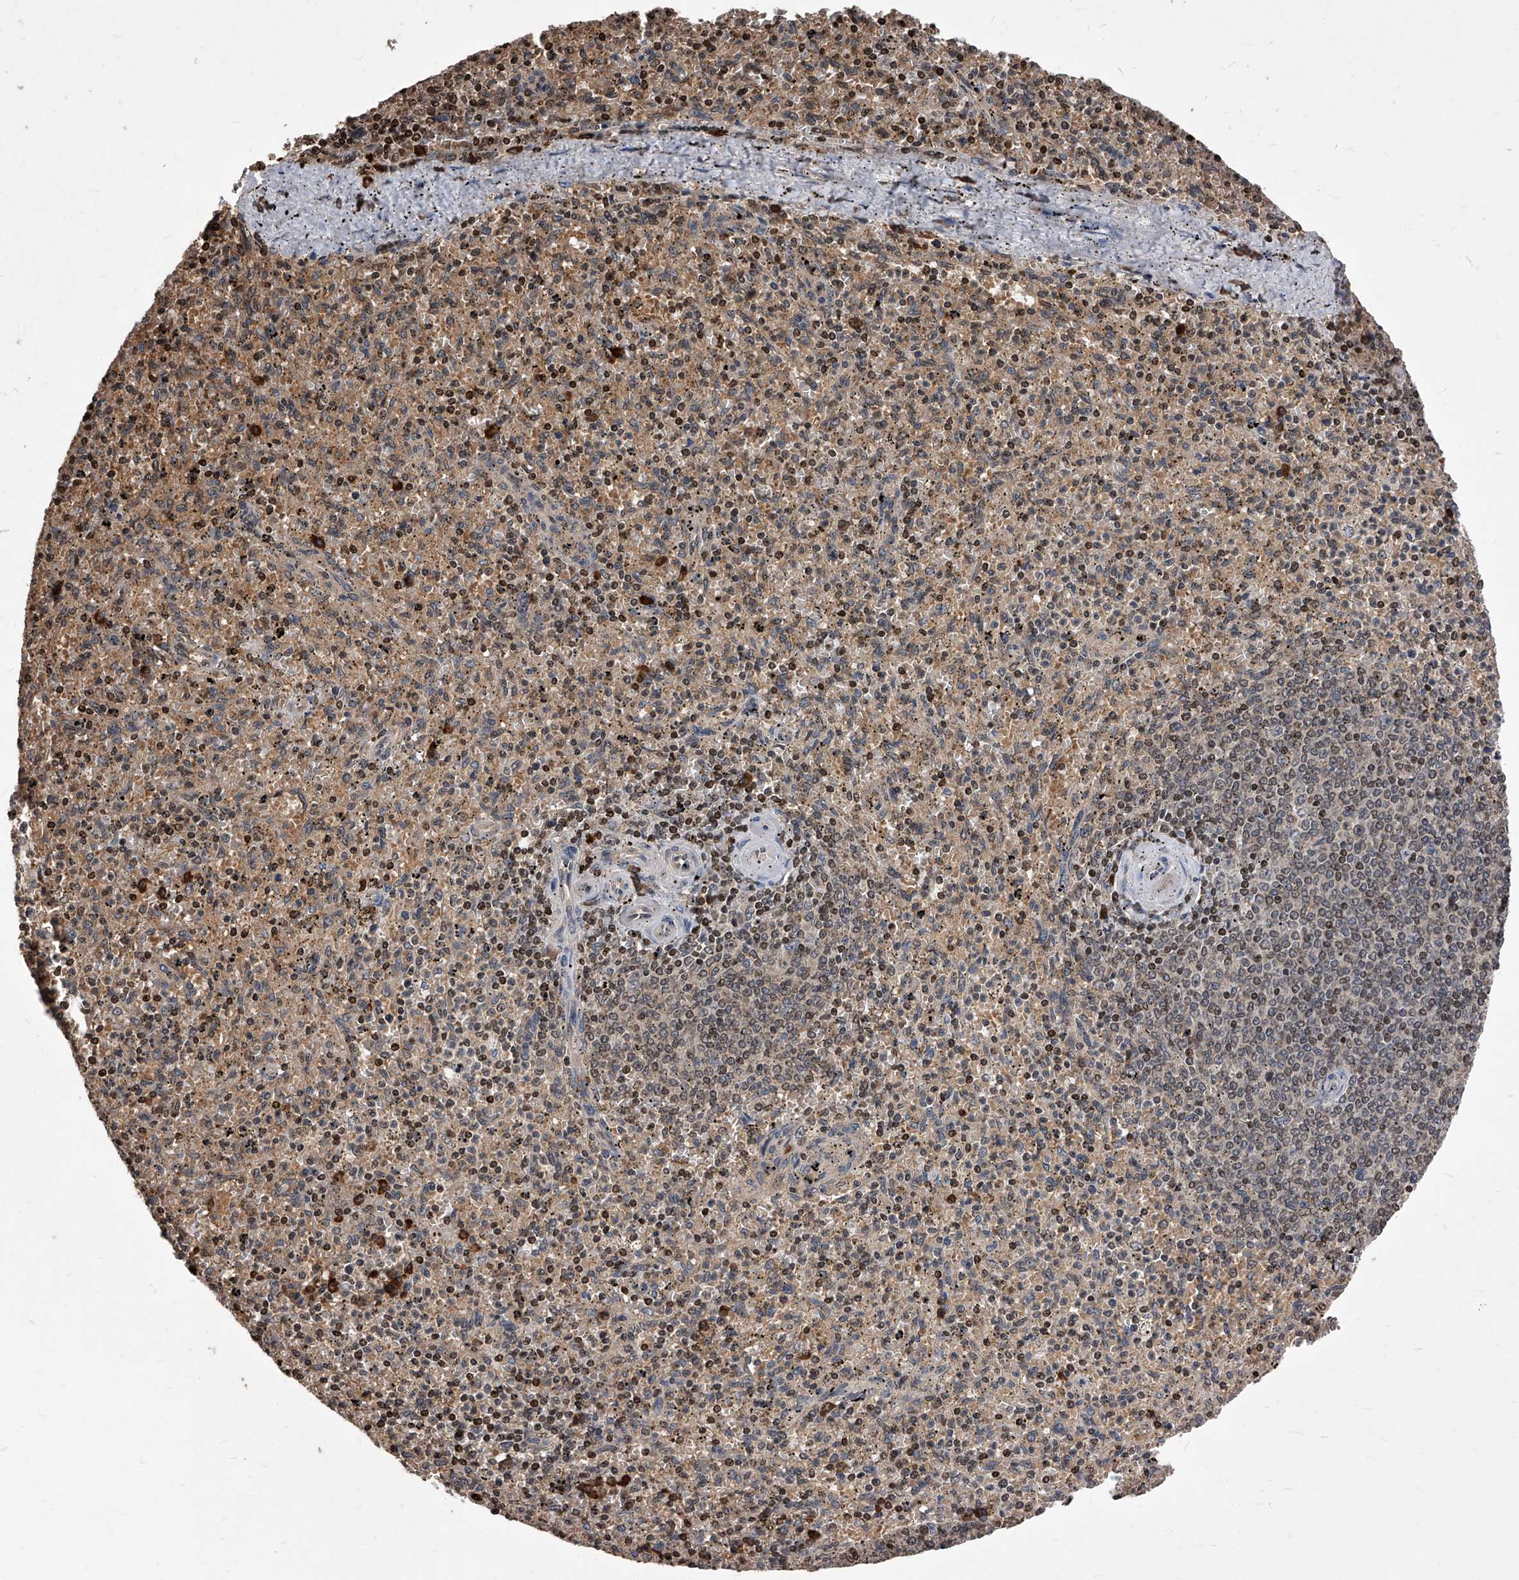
{"staining": {"intensity": "strong", "quantity": "<25%", "location": "cytoplasmic/membranous,nuclear"}, "tissue": "spleen", "cell_type": "Cells in red pulp", "image_type": "normal", "snomed": [{"axis": "morphology", "description": "Normal tissue, NOS"}, {"axis": "topography", "description": "Spleen"}], "caption": "This histopathology image demonstrates immunohistochemistry staining of benign spleen, with medium strong cytoplasmic/membranous,nuclear positivity in about <25% of cells in red pulp.", "gene": "ID1", "patient": {"sex": "male", "age": 72}}